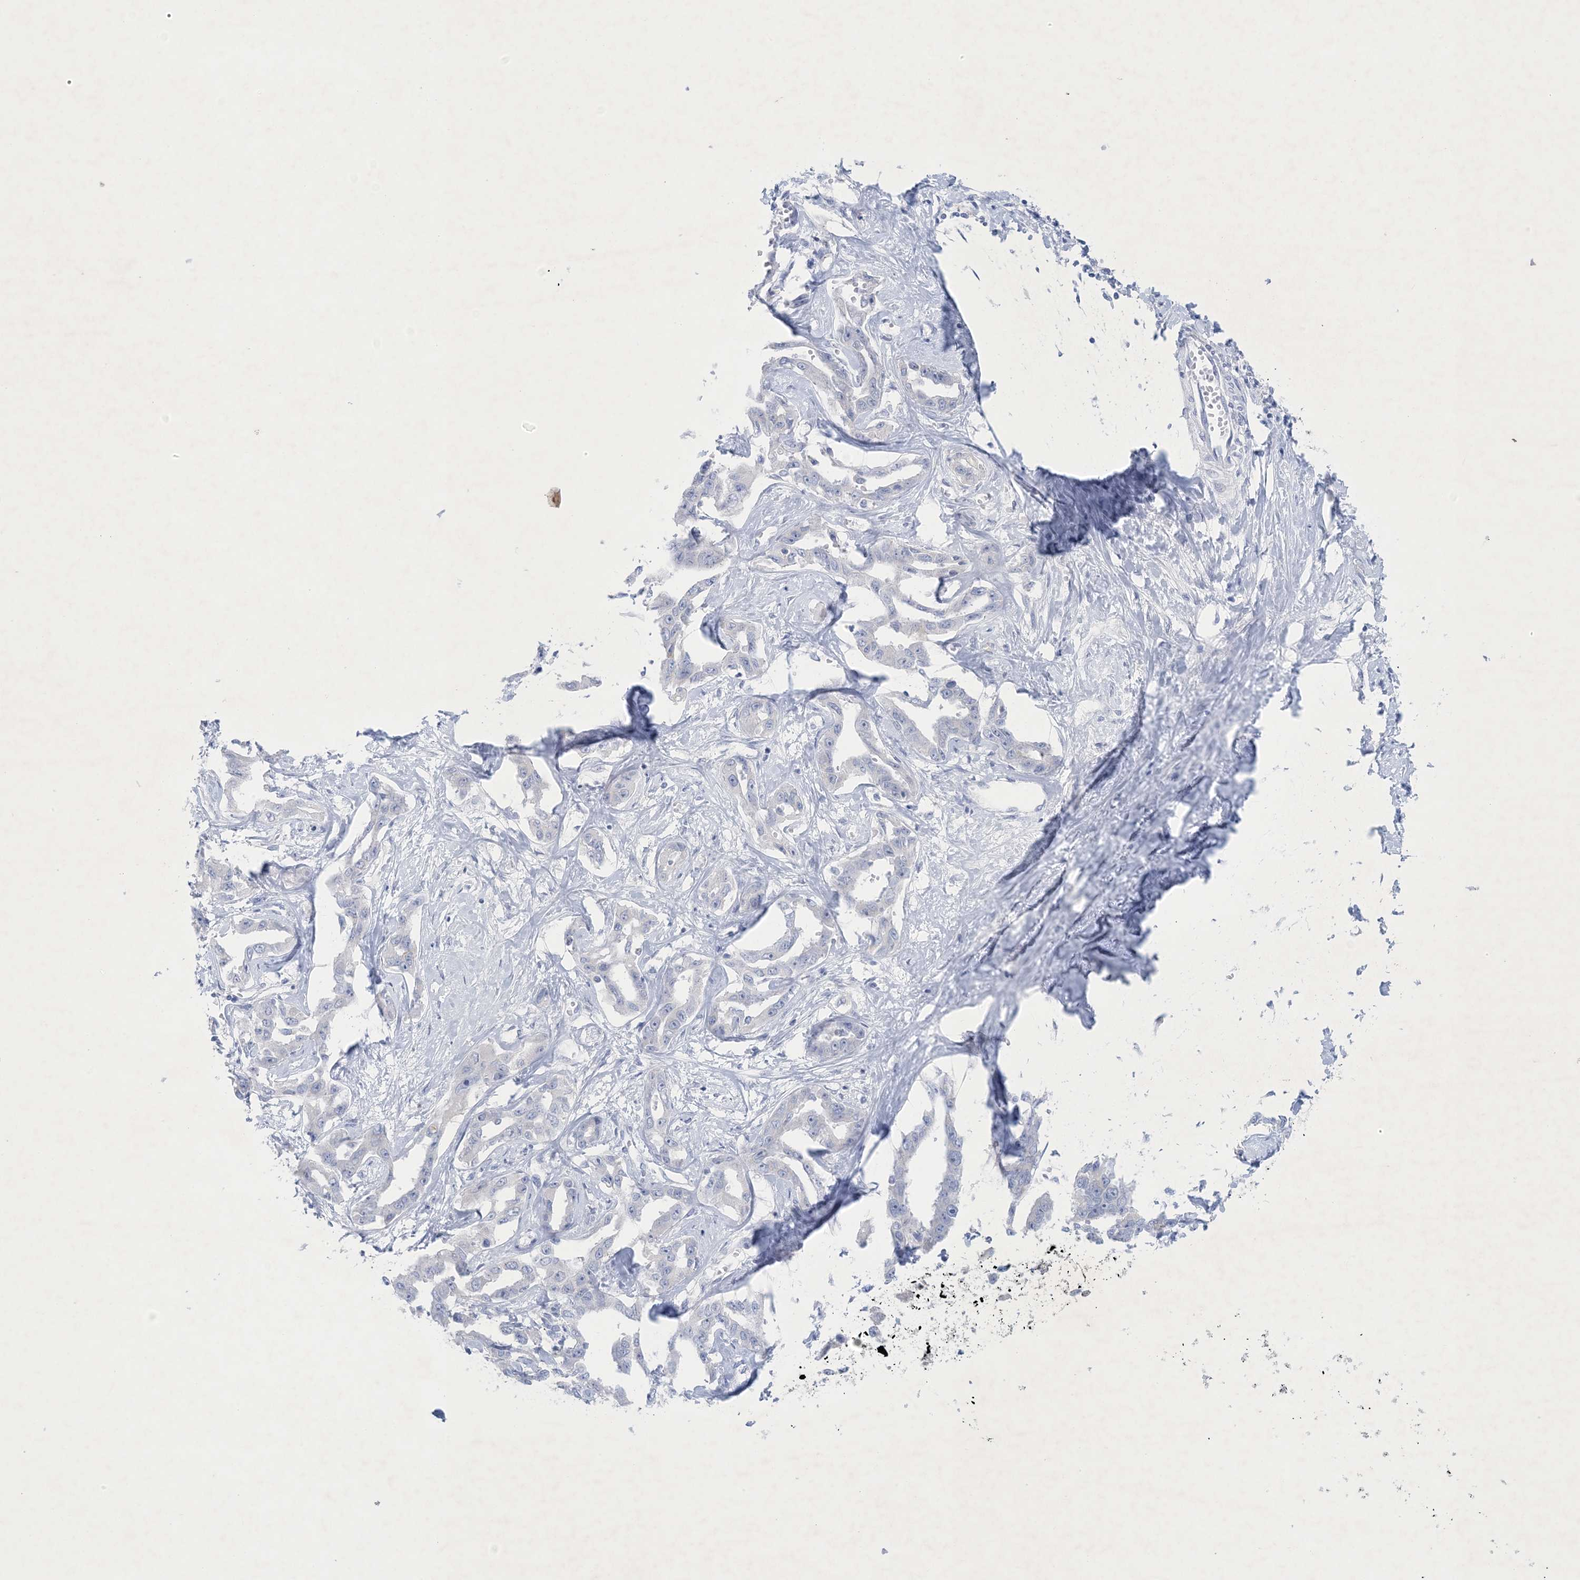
{"staining": {"intensity": "negative", "quantity": "none", "location": "none"}, "tissue": "liver cancer", "cell_type": "Tumor cells", "image_type": "cancer", "snomed": [{"axis": "morphology", "description": "Cholangiocarcinoma"}, {"axis": "topography", "description": "Liver"}], "caption": "A high-resolution micrograph shows IHC staining of liver cholangiocarcinoma, which displays no significant positivity in tumor cells.", "gene": "GABRG1", "patient": {"sex": "male", "age": 59}}